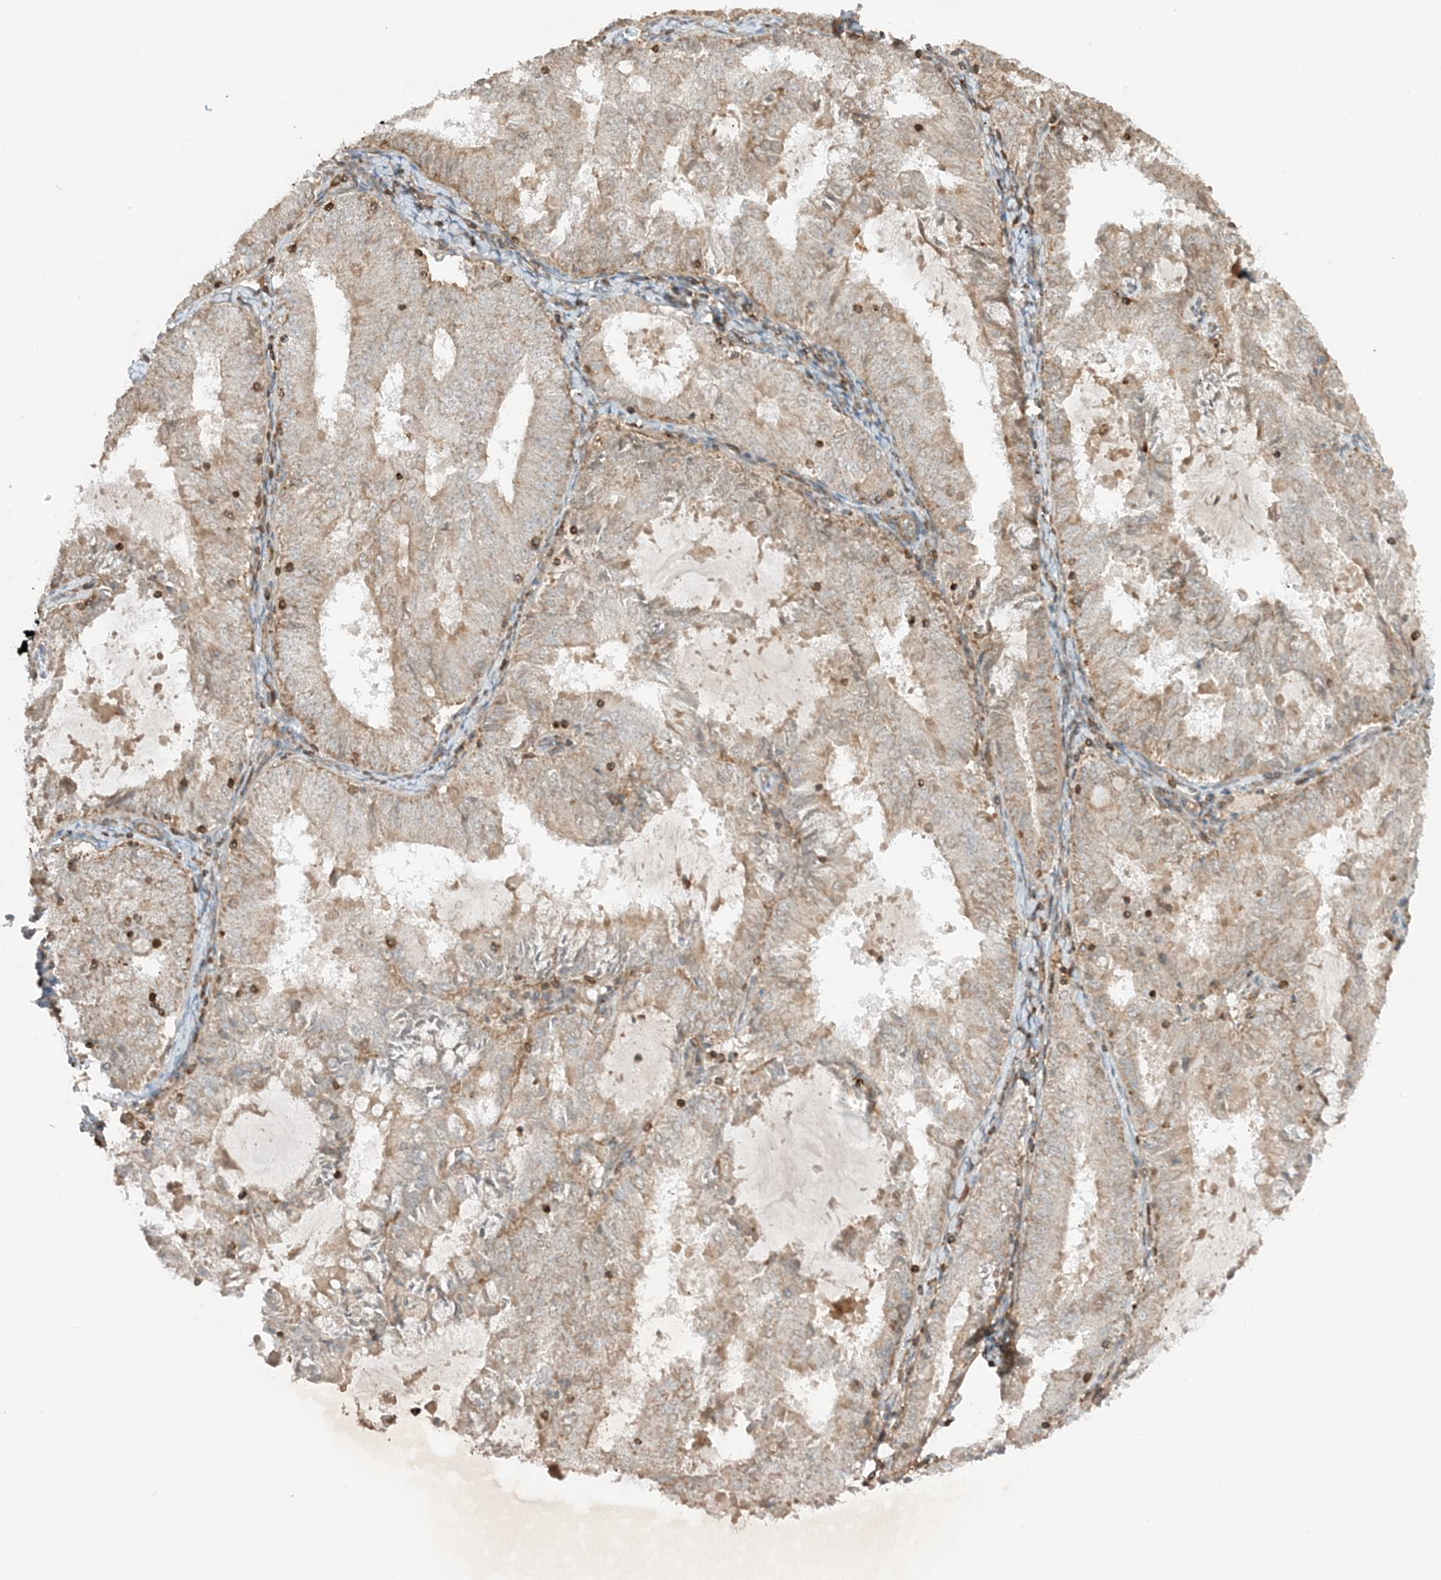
{"staining": {"intensity": "weak", "quantity": ">75%", "location": "cytoplasmic/membranous"}, "tissue": "endometrial cancer", "cell_type": "Tumor cells", "image_type": "cancer", "snomed": [{"axis": "morphology", "description": "Adenocarcinoma, NOS"}, {"axis": "topography", "description": "Endometrium"}], "caption": "Endometrial cancer stained for a protein demonstrates weak cytoplasmic/membranous positivity in tumor cells.", "gene": "SLC25A12", "patient": {"sex": "female", "age": 57}}